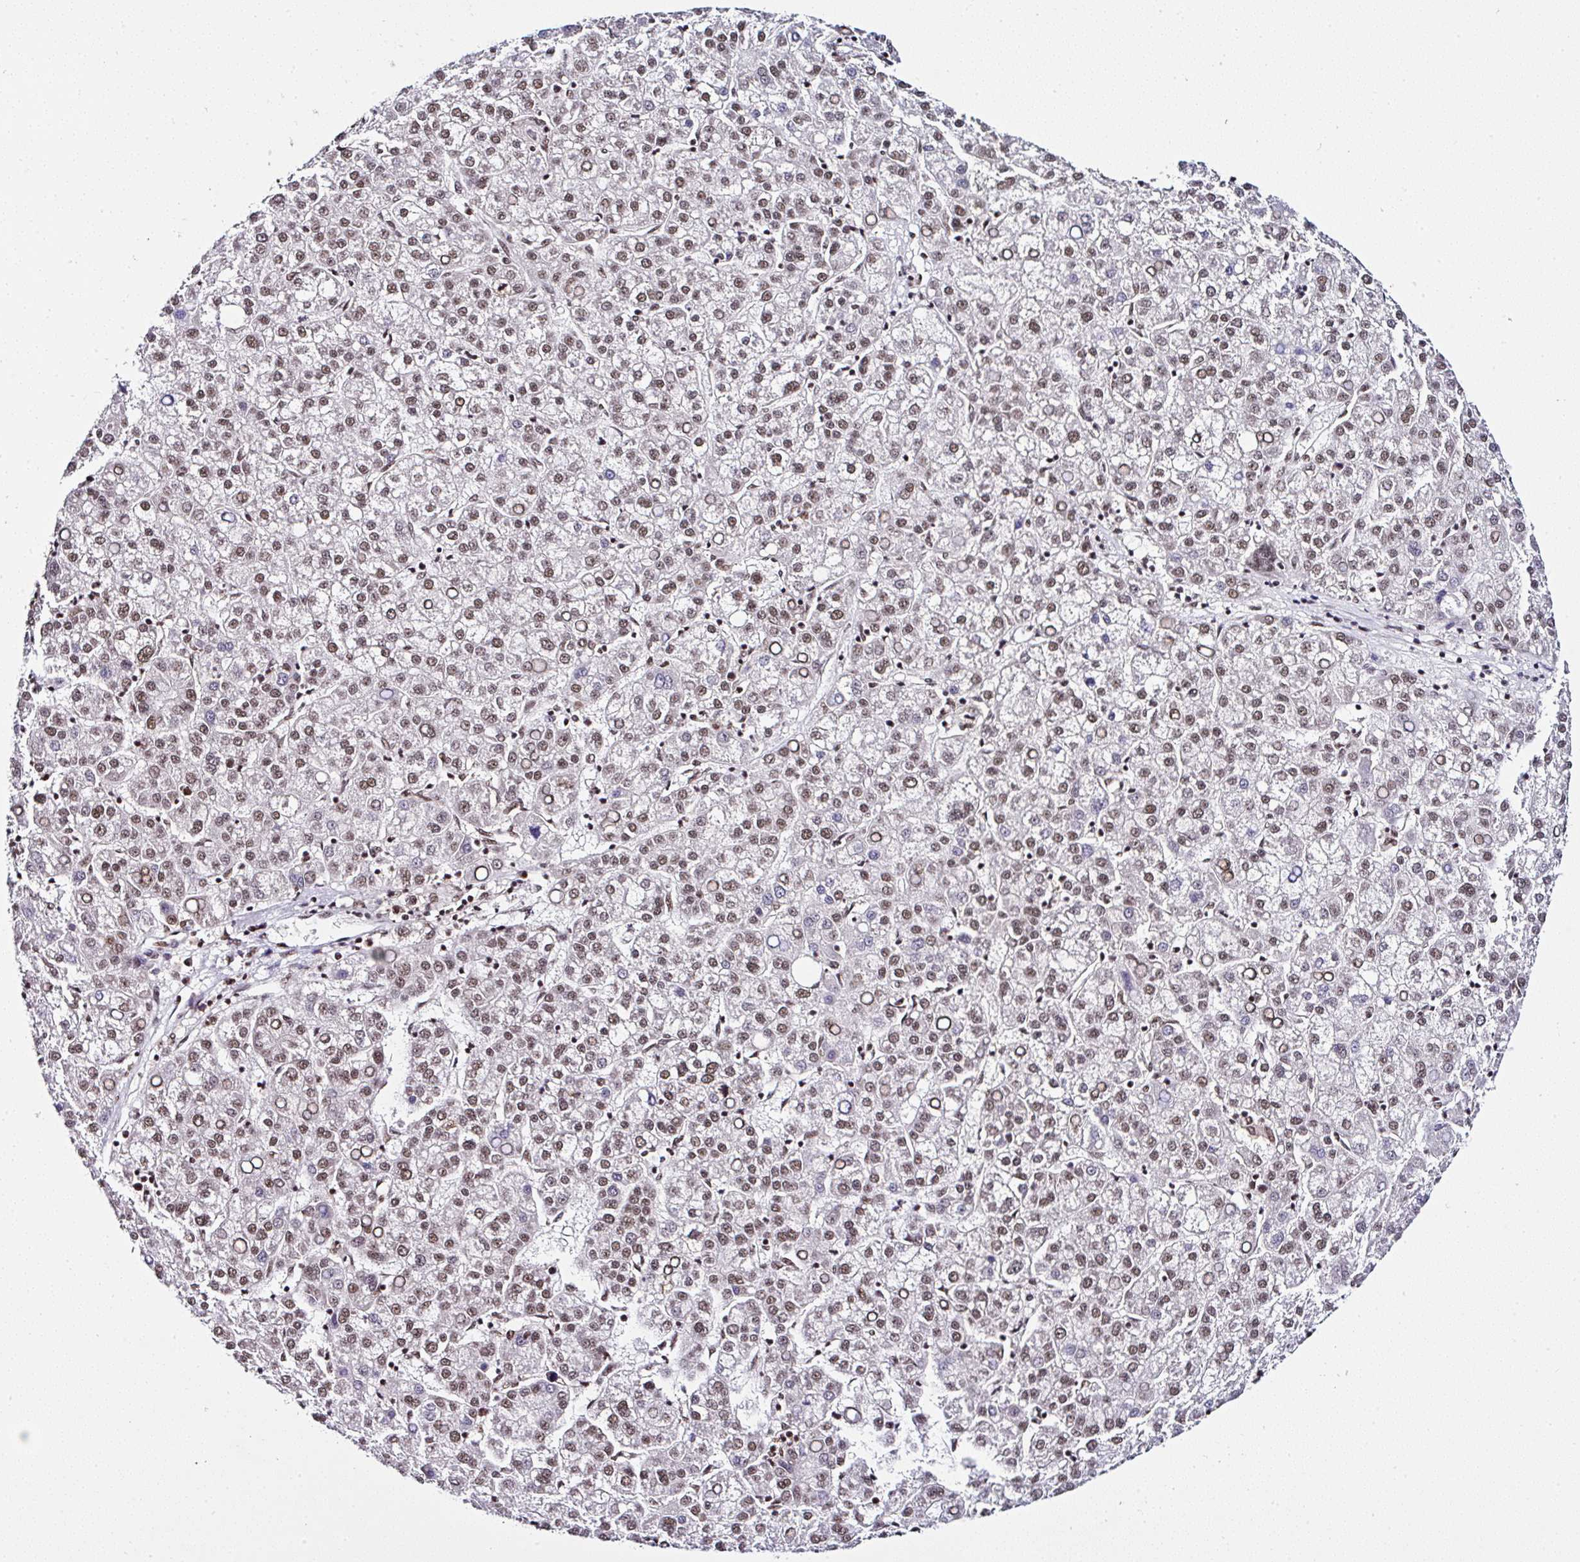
{"staining": {"intensity": "moderate", "quantity": ">75%", "location": "nuclear"}, "tissue": "liver cancer", "cell_type": "Tumor cells", "image_type": "cancer", "snomed": [{"axis": "morphology", "description": "Carcinoma, Hepatocellular, NOS"}, {"axis": "topography", "description": "Liver"}], "caption": "Immunohistochemistry (DAB) staining of human hepatocellular carcinoma (liver) demonstrates moderate nuclear protein positivity in approximately >75% of tumor cells. (DAB IHC with brightfield microscopy, high magnification).", "gene": "PTPN2", "patient": {"sex": "female", "age": 58}}